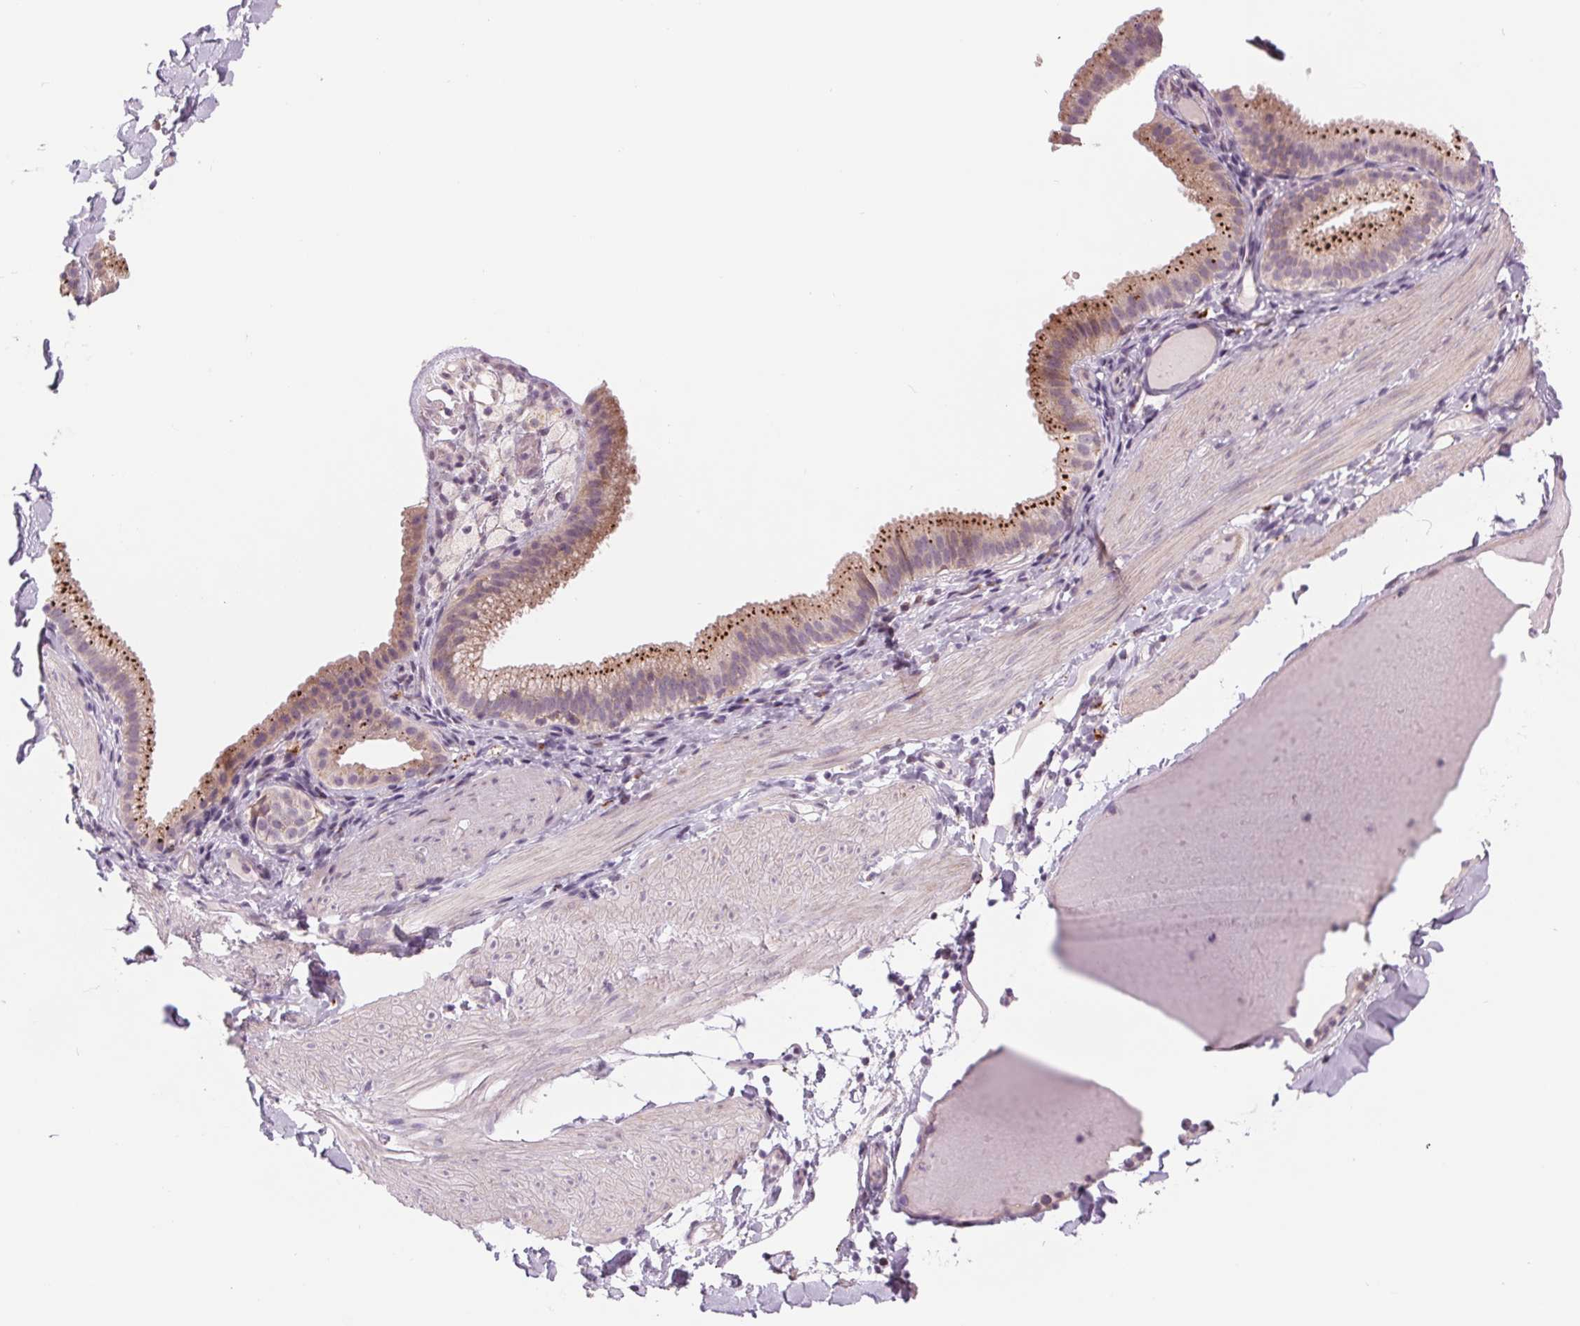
{"staining": {"intensity": "weak", "quantity": "<25%", "location": "cytoplasmic/membranous"}, "tissue": "adipose tissue", "cell_type": "Adipocytes", "image_type": "normal", "snomed": [{"axis": "morphology", "description": "Normal tissue, NOS"}, {"axis": "topography", "description": "Gallbladder"}, {"axis": "topography", "description": "Peripheral nerve tissue"}], "caption": "Immunohistochemical staining of unremarkable human adipose tissue reveals no significant staining in adipocytes.", "gene": "SAMD5", "patient": {"sex": "female", "age": 45}}